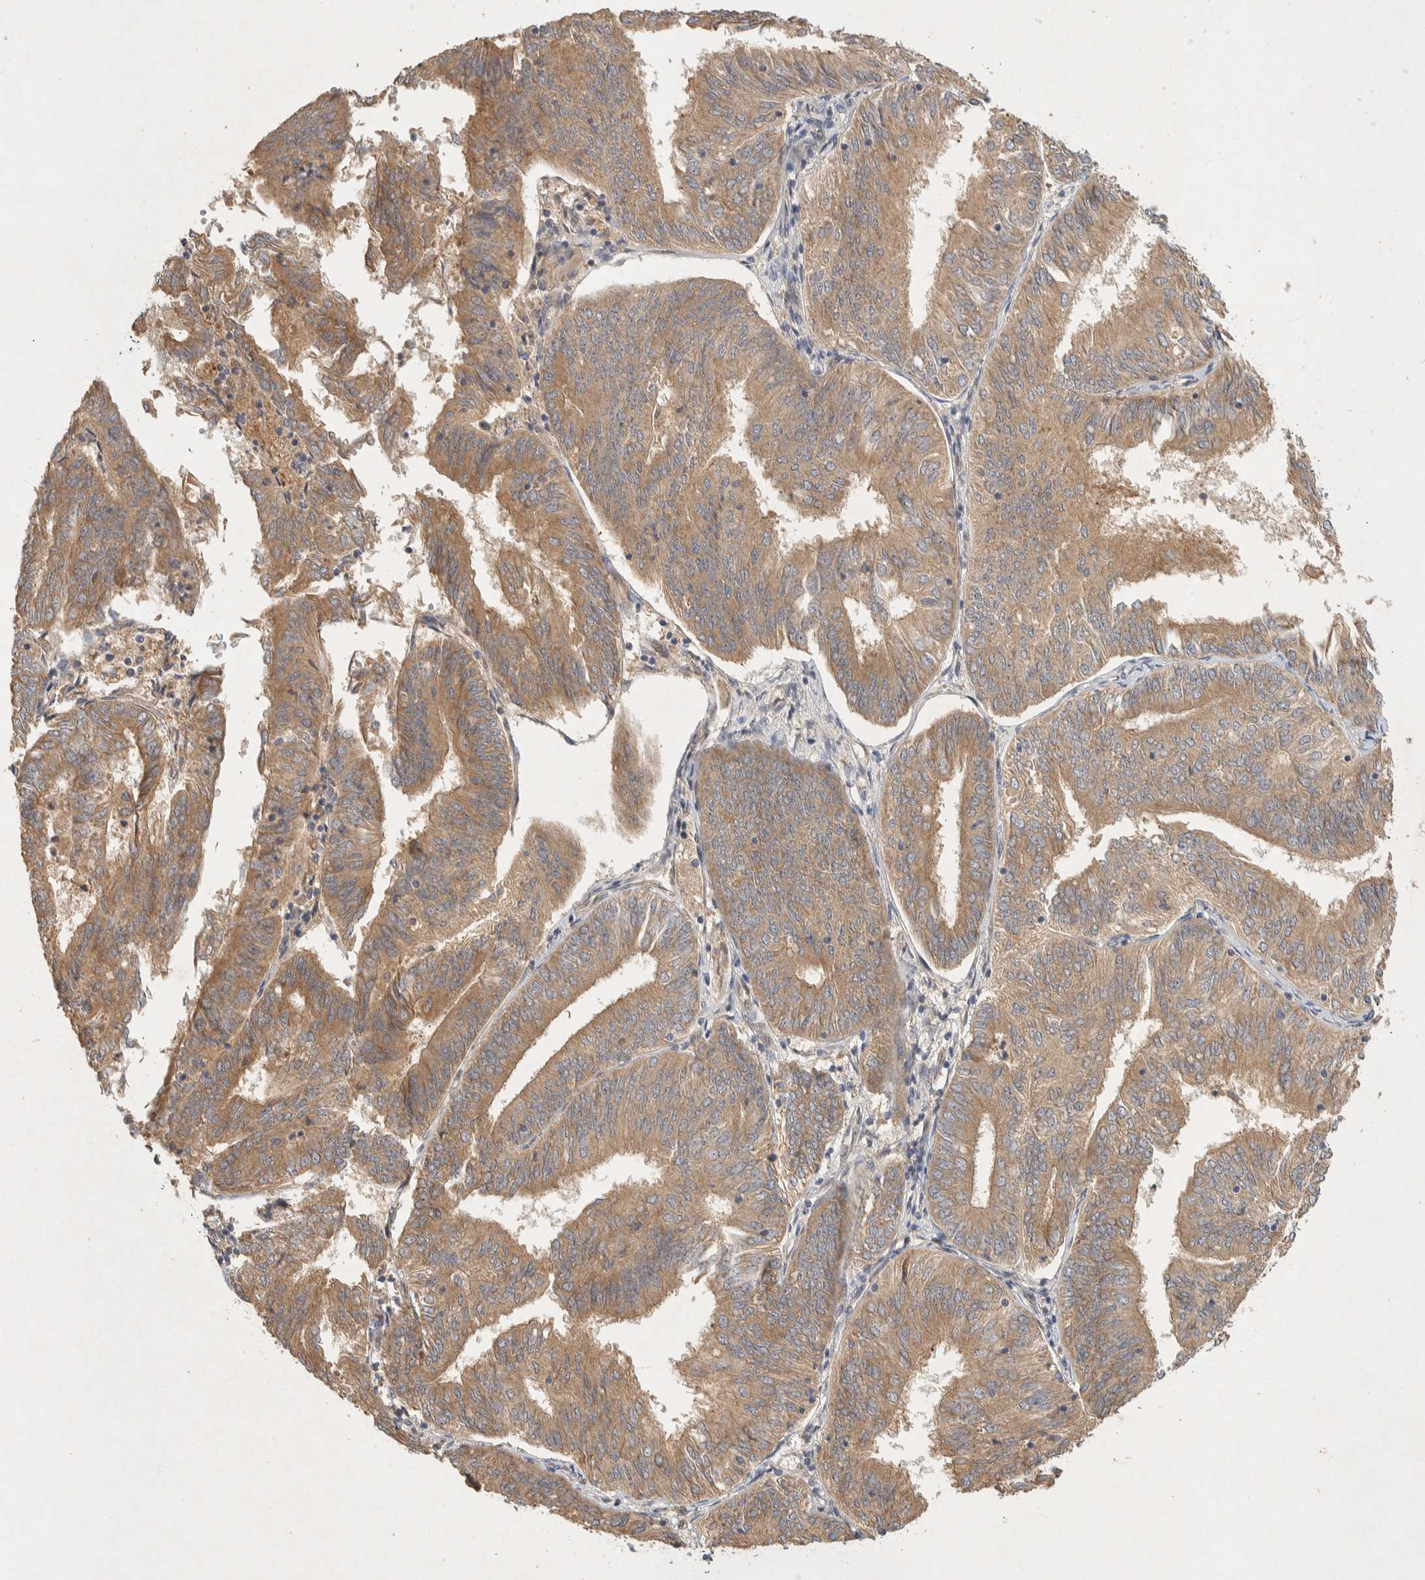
{"staining": {"intensity": "moderate", "quantity": ">75%", "location": "cytoplasmic/membranous"}, "tissue": "endometrial cancer", "cell_type": "Tumor cells", "image_type": "cancer", "snomed": [{"axis": "morphology", "description": "Adenocarcinoma, NOS"}, {"axis": "topography", "description": "Endometrium"}], "caption": "An immunohistochemistry micrograph of tumor tissue is shown. Protein staining in brown labels moderate cytoplasmic/membranous positivity in endometrial adenocarcinoma within tumor cells.", "gene": "PXK", "patient": {"sex": "female", "age": 58}}